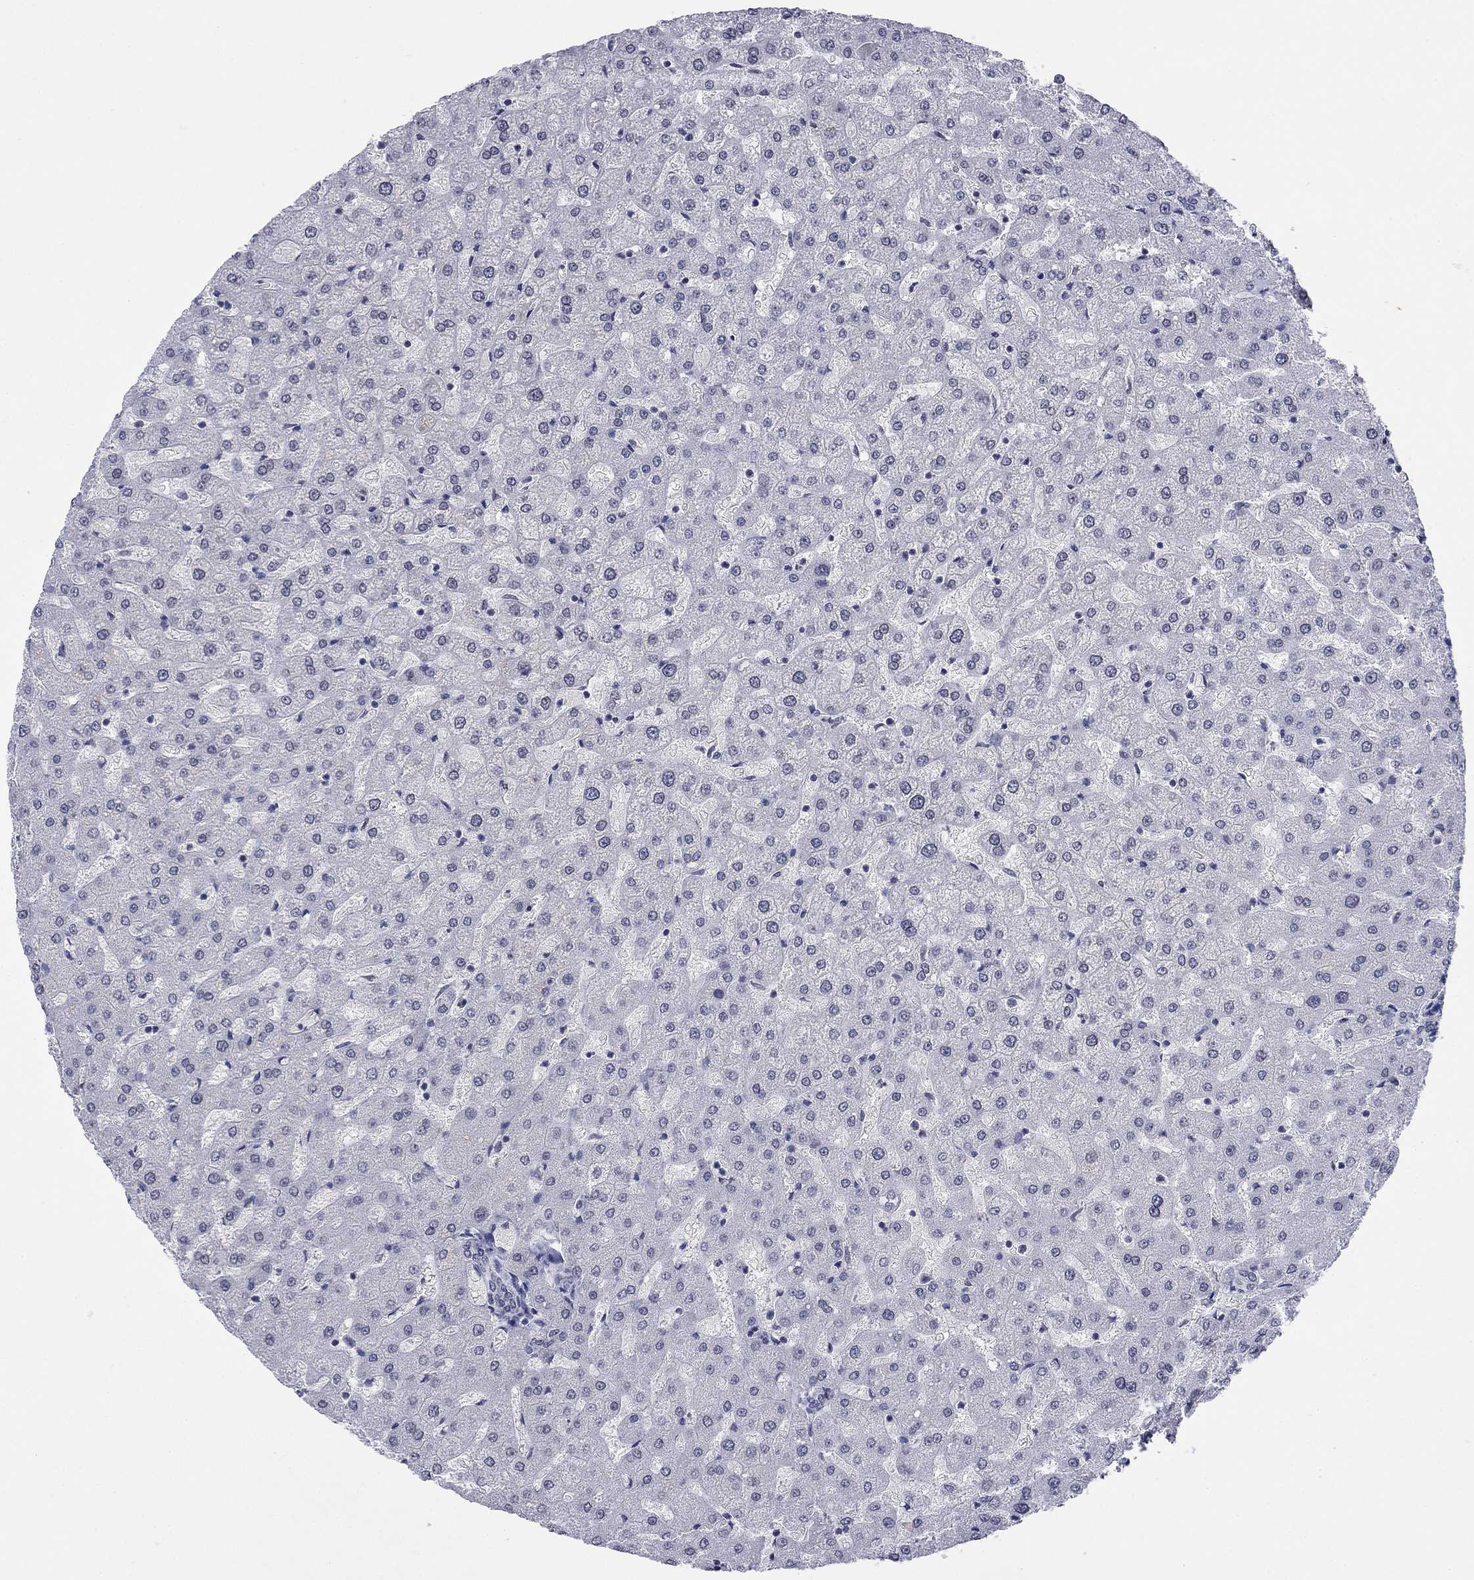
{"staining": {"intensity": "negative", "quantity": "none", "location": "none"}, "tissue": "liver", "cell_type": "Cholangiocytes", "image_type": "normal", "snomed": [{"axis": "morphology", "description": "Normal tissue, NOS"}, {"axis": "topography", "description": "Liver"}], "caption": "Cholangiocytes are negative for protein expression in unremarkable human liver. Brightfield microscopy of immunohistochemistry stained with DAB (3,3'-diaminobenzidine) (brown) and hematoxylin (blue), captured at high magnification.", "gene": "TOR1AIP1", "patient": {"sex": "female", "age": 50}}